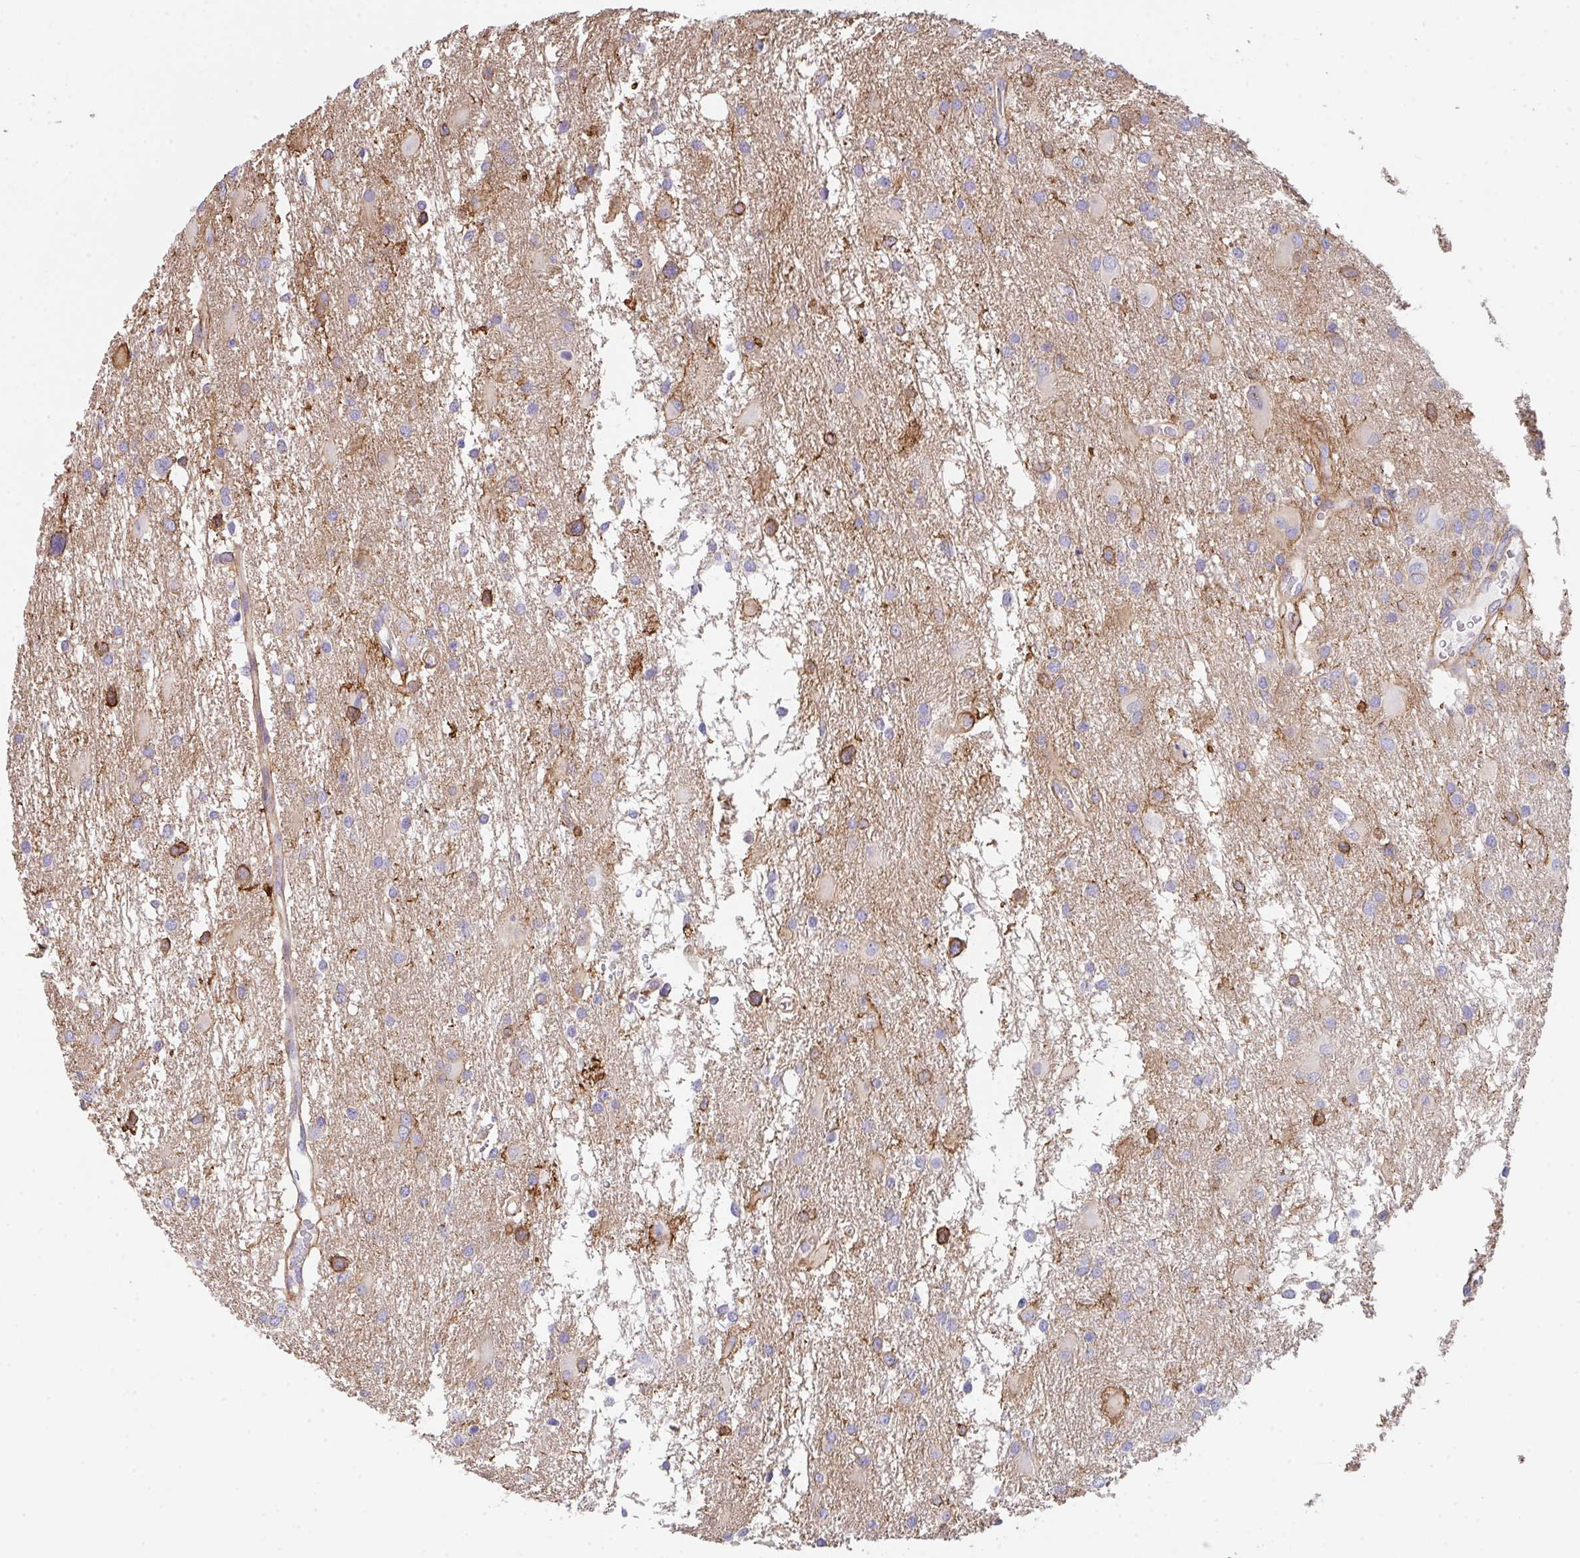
{"staining": {"intensity": "negative", "quantity": "none", "location": "none"}, "tissue": "glioma", "cell_type": "Tumor cells", "image_type": "cancer", "snomed": [{"axis": "morphology", "description": "Glioma, malignant, High grade"}, {"axis": "topography", "description": "Brain"}], "caption": "Immunohistochemical staining of glioma displays no significant staining in tumor cells.", "gene": "DBN1", "patient": {"sex": "male", "age": 53}}